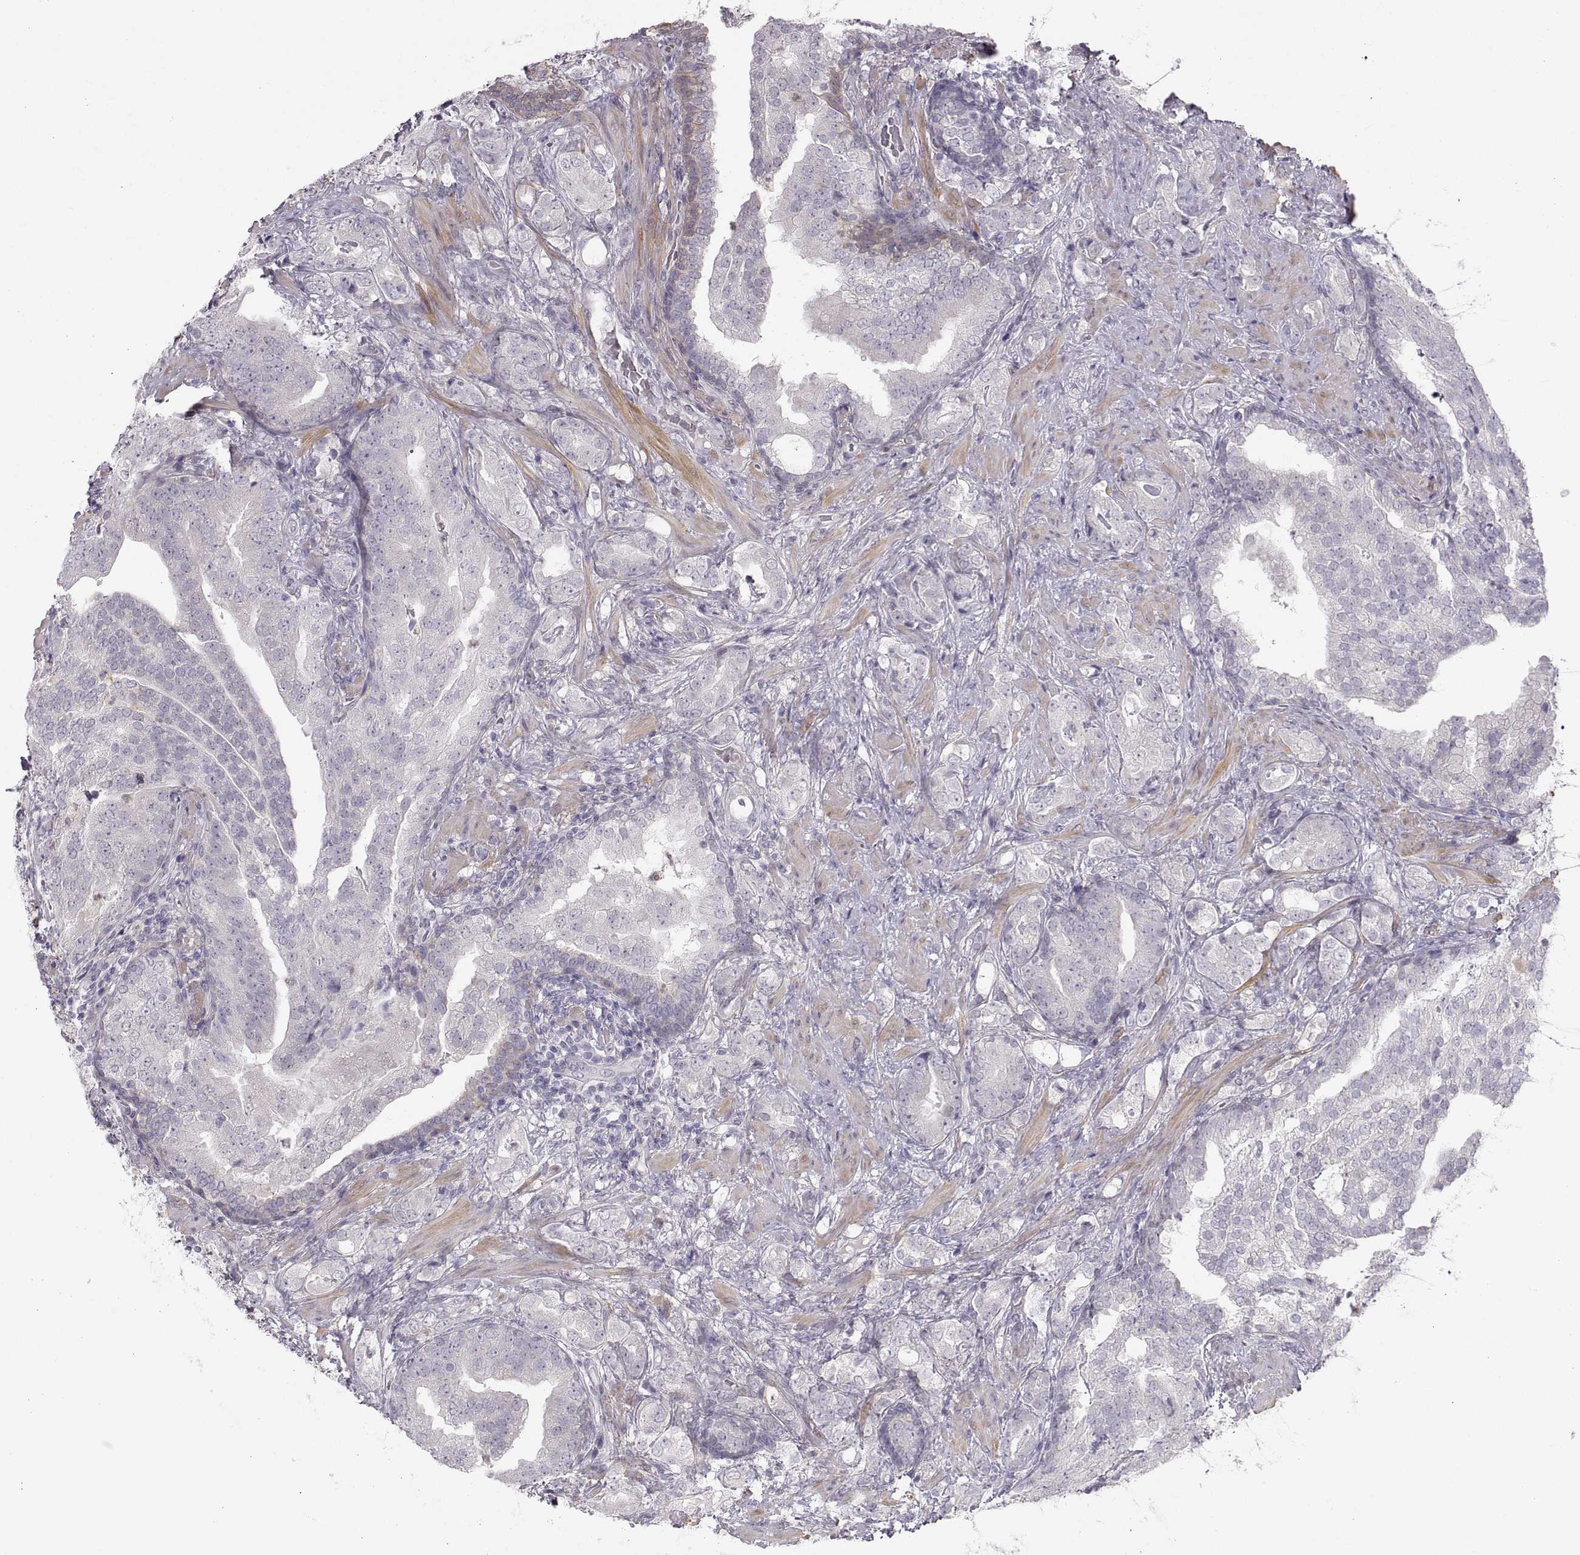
{"staining": {"intensity": "negative", "quantity": "none", "location": "none"}, "tissue": "prostate cancer", "cell_type": "Tumor cells", "image_type": "cancer", "snomed": [{"axis": "morphology", "description": "Adenocarcinoma, NOS"}, {"axis": "topography", "description": "Prostate"}], "caption": "Prostate cancer (adenocarcinoma) was stained to show a protein in brown. There is no significant positivity in tumor cells. (DAB IHC with hematoxylin counter stain).", "gene": "ZNF185", "patient": {"sex": "male", "age": 57}}